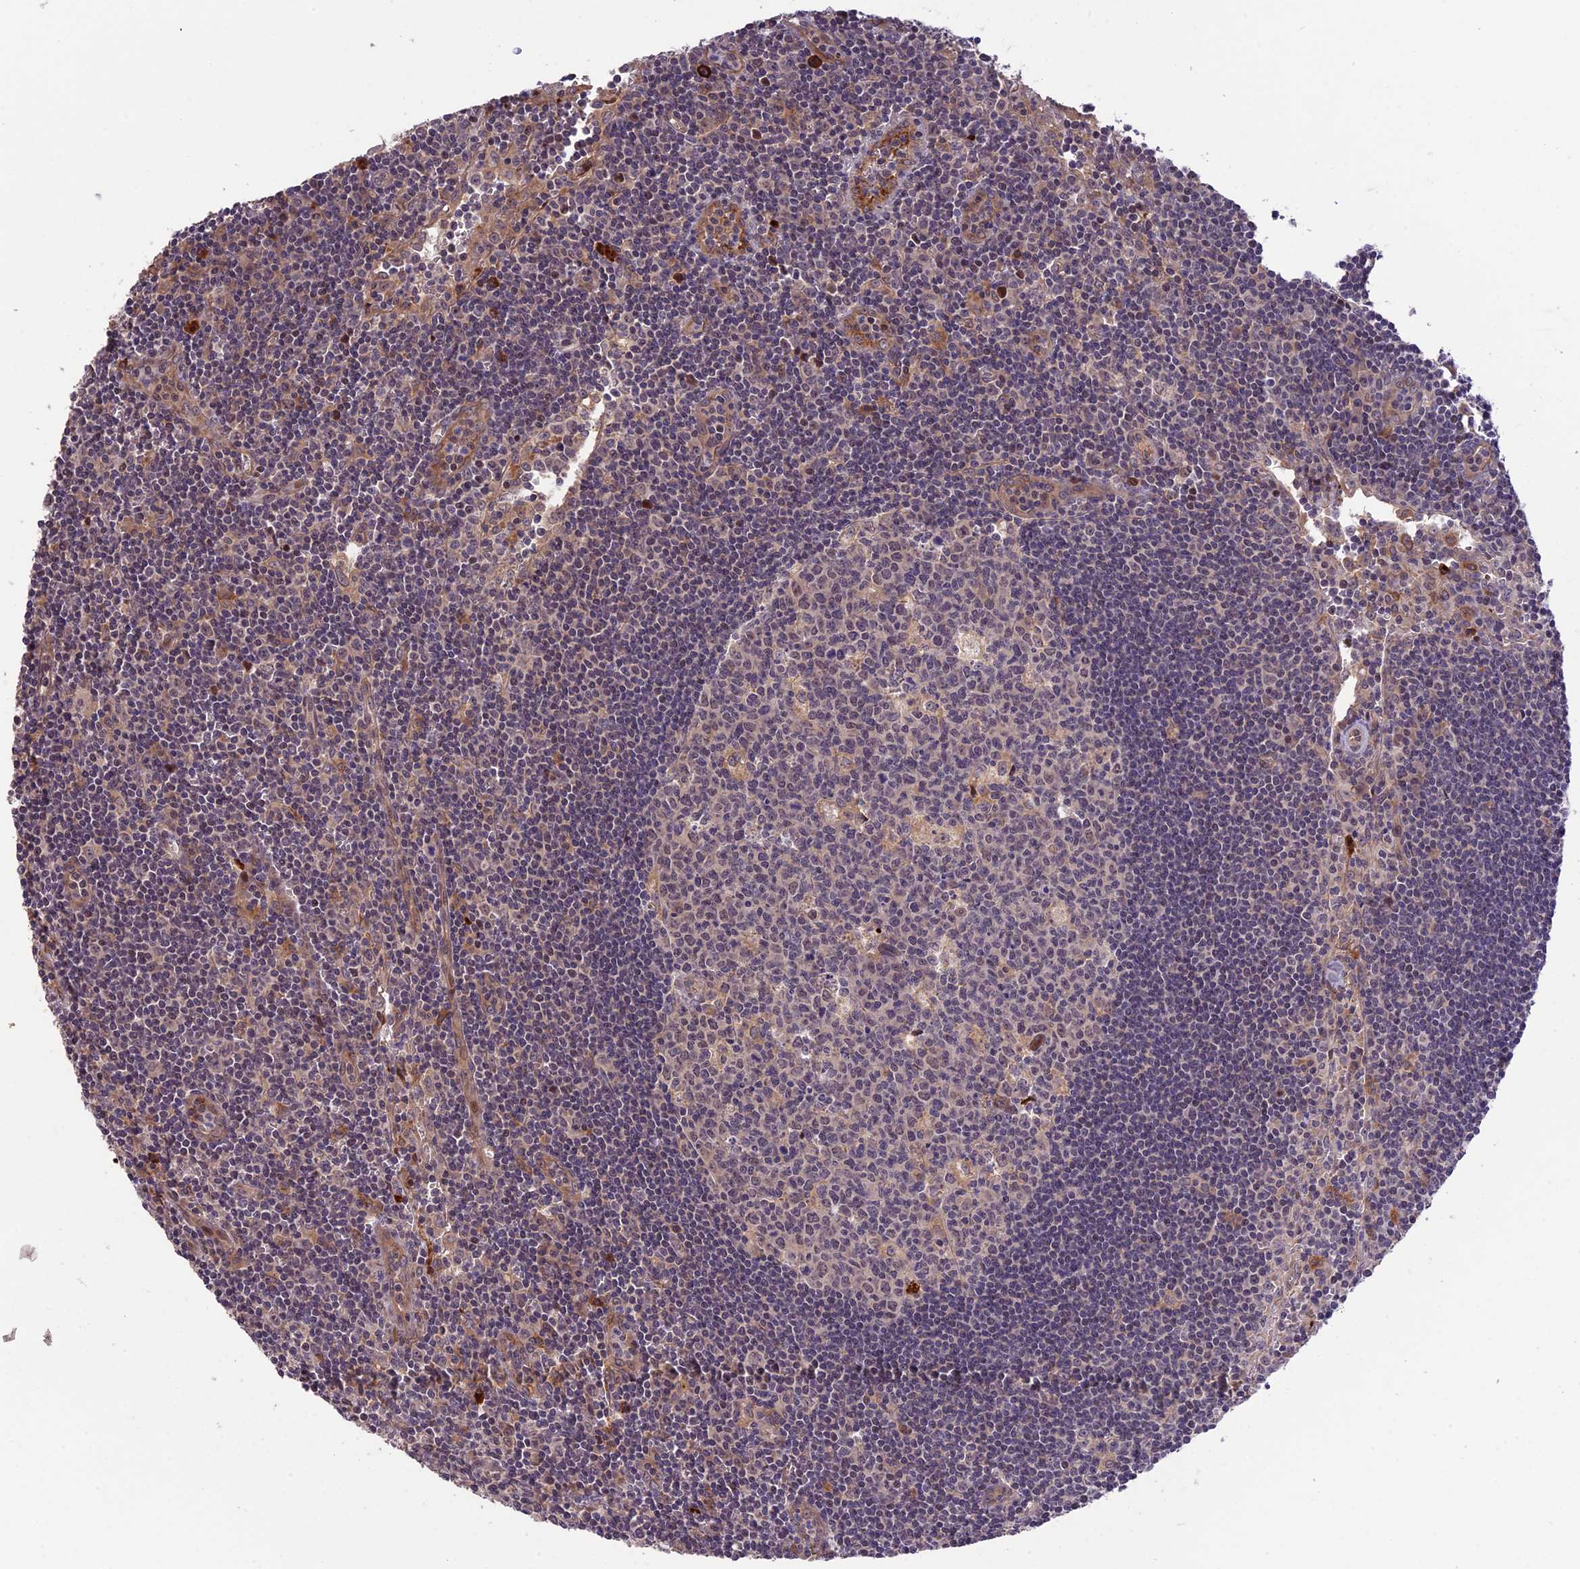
{"staining": {"intensity": "moderate", "quantity": "25%-75%", "location": "nuclear"}, "tissue": "lymph node", "cell_type": "Germinal center cells", "image_type": "normal", "snomed": [{"axis": "morphology", "description": "Normal tissue, NOS"}, {"axis": "topography", "description": "Lymph node"}], "caption": "The photomicrograph demonstrates immunohistochemical staining of unremarkable lymph node. There is moderate nuclear positivity is seen in about 25%-75% of germinal center cells.", "gene": "MFSD2A", "patient": {"sex": "female", "age": 32}}